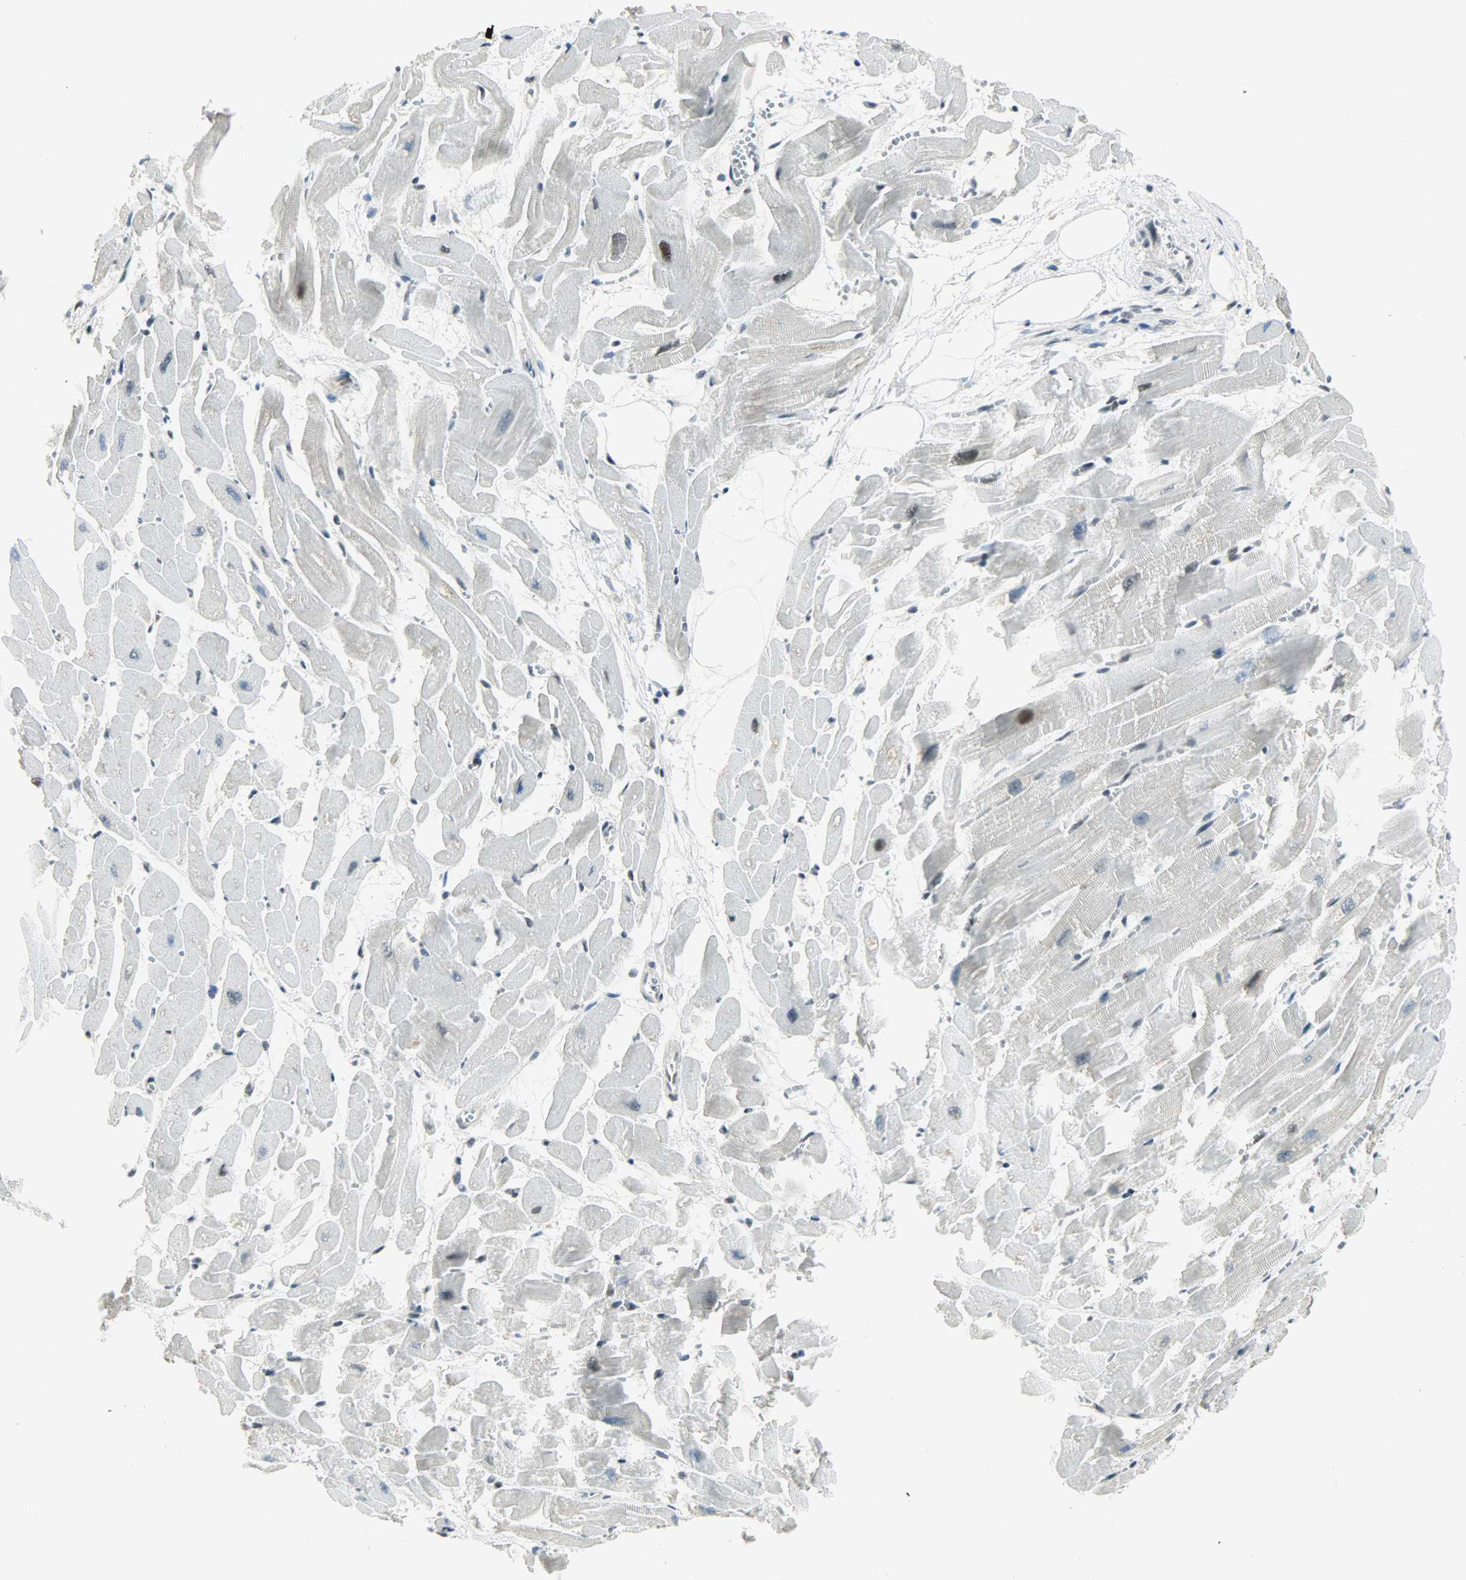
{"staining": {"intensity": "negative", "quantity": "none", "location": "none"}, "tissue": "heart muscle", "cell_type": "Cardiomyocytes", "image_type": "normal", "snomed": [{"axis": "morphology", "description": "Normal tissue, NOS"}, {"axis": "topography", "description": "Heart"}], "caption": "Heart muscle stained for a protein using immunohistochemistry displays no staining cardiomyocytes.", "gene": "IL15", "patient": {"sex": "female", "age": 19}}